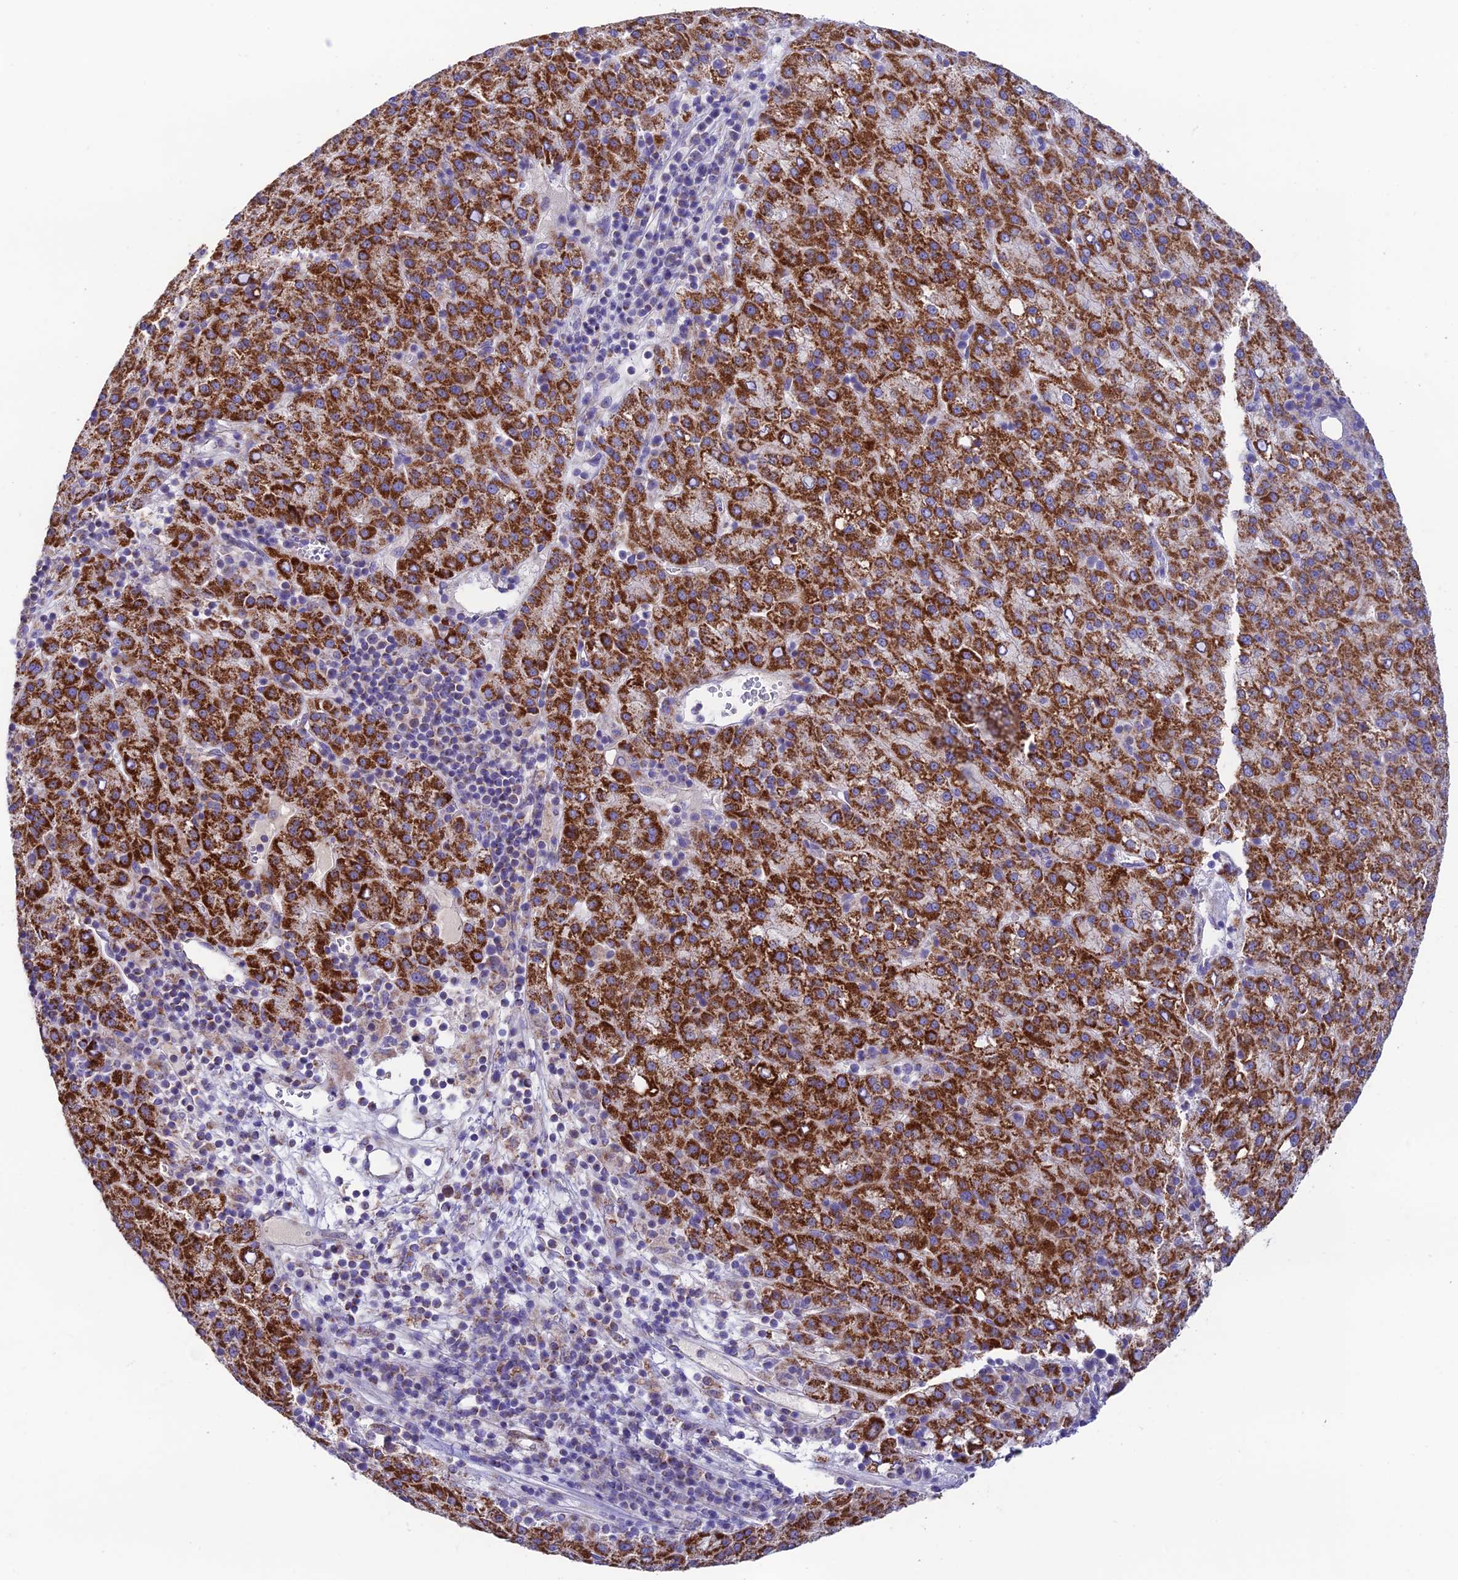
{"staining": {"intensity": "strong", "quantity": ">75%", "location": "cytoplasmic/membranous"}, "tissue": "liver cancer", "cell_type": "Tumor cells", "image_type": "cancer", "snomed": [{"axis": "morphology", "description": "Carcinoma, Hepatocellular, NOS"}, {"axis": "topography", "description": "Liver"}], "caption": "High-magnification brightfield microscopy of hepatocellular carcinoma (liver) stained with DAB (brown) and counterstained with hematoxylin (blue). tumor cells exhibit strong cytoplasmic/membranous expression is identified in about>75% of cells.", "gene": "HSDL2", "patient": {"sex": "female", "age": 58}}